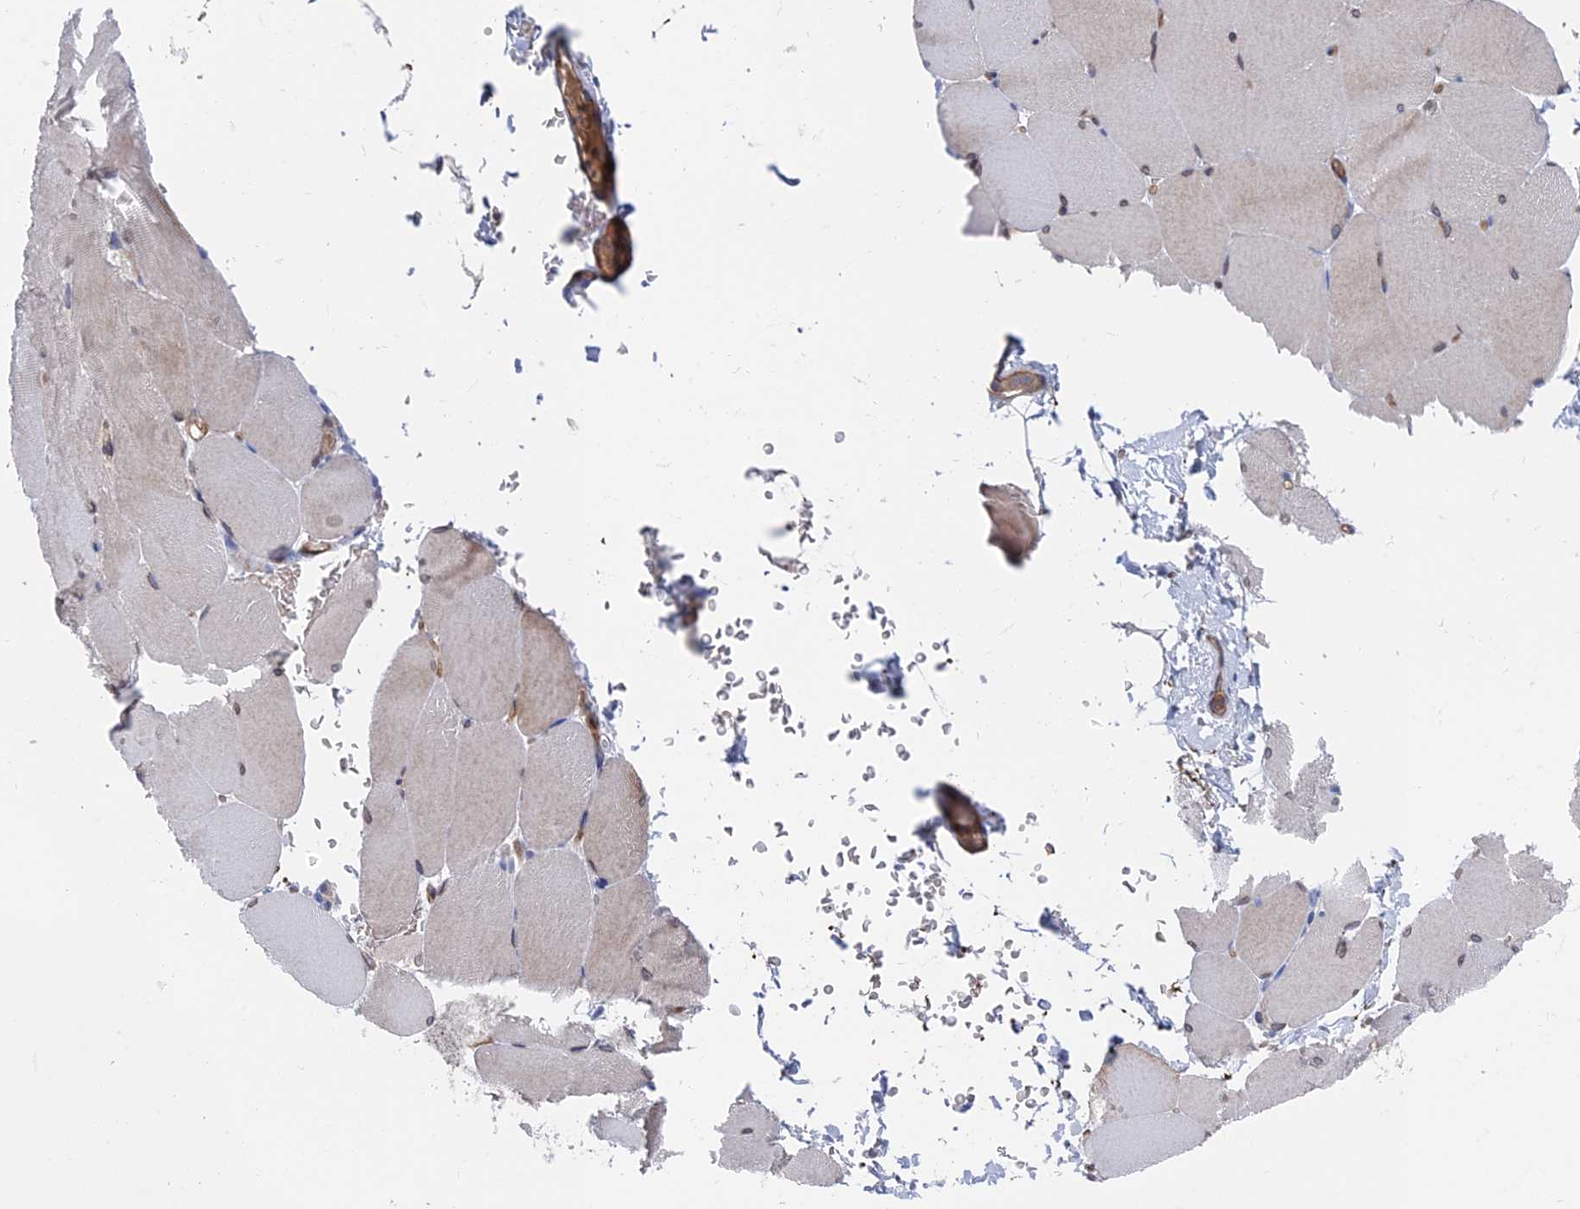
{"staining": {"intensity": "moderate", "quantity": "<25%", "location": "cytoplasmic/membranous"}, "tissue": "skeletal muscle", "cell_type": "Myocytes", "image_type": "normal", "snomed": [{"axis": "morphology", "description": "Normal tissue, NOS"}, {"axis": "topography", "description": "Skeletal muscle"}, {"axis": "topography", "description": "Parathyroid gland"}], "caption": "Immunohistochemistry (IHC) histopathology image of normal human skeletal muscle stained for a protein (brown), which shows low levels of moderate cytoplasmic/membranous positivity in about <25% of myocytes.", "gene": "ARAP3", "patient": {"sex": "female", "age": 37}}